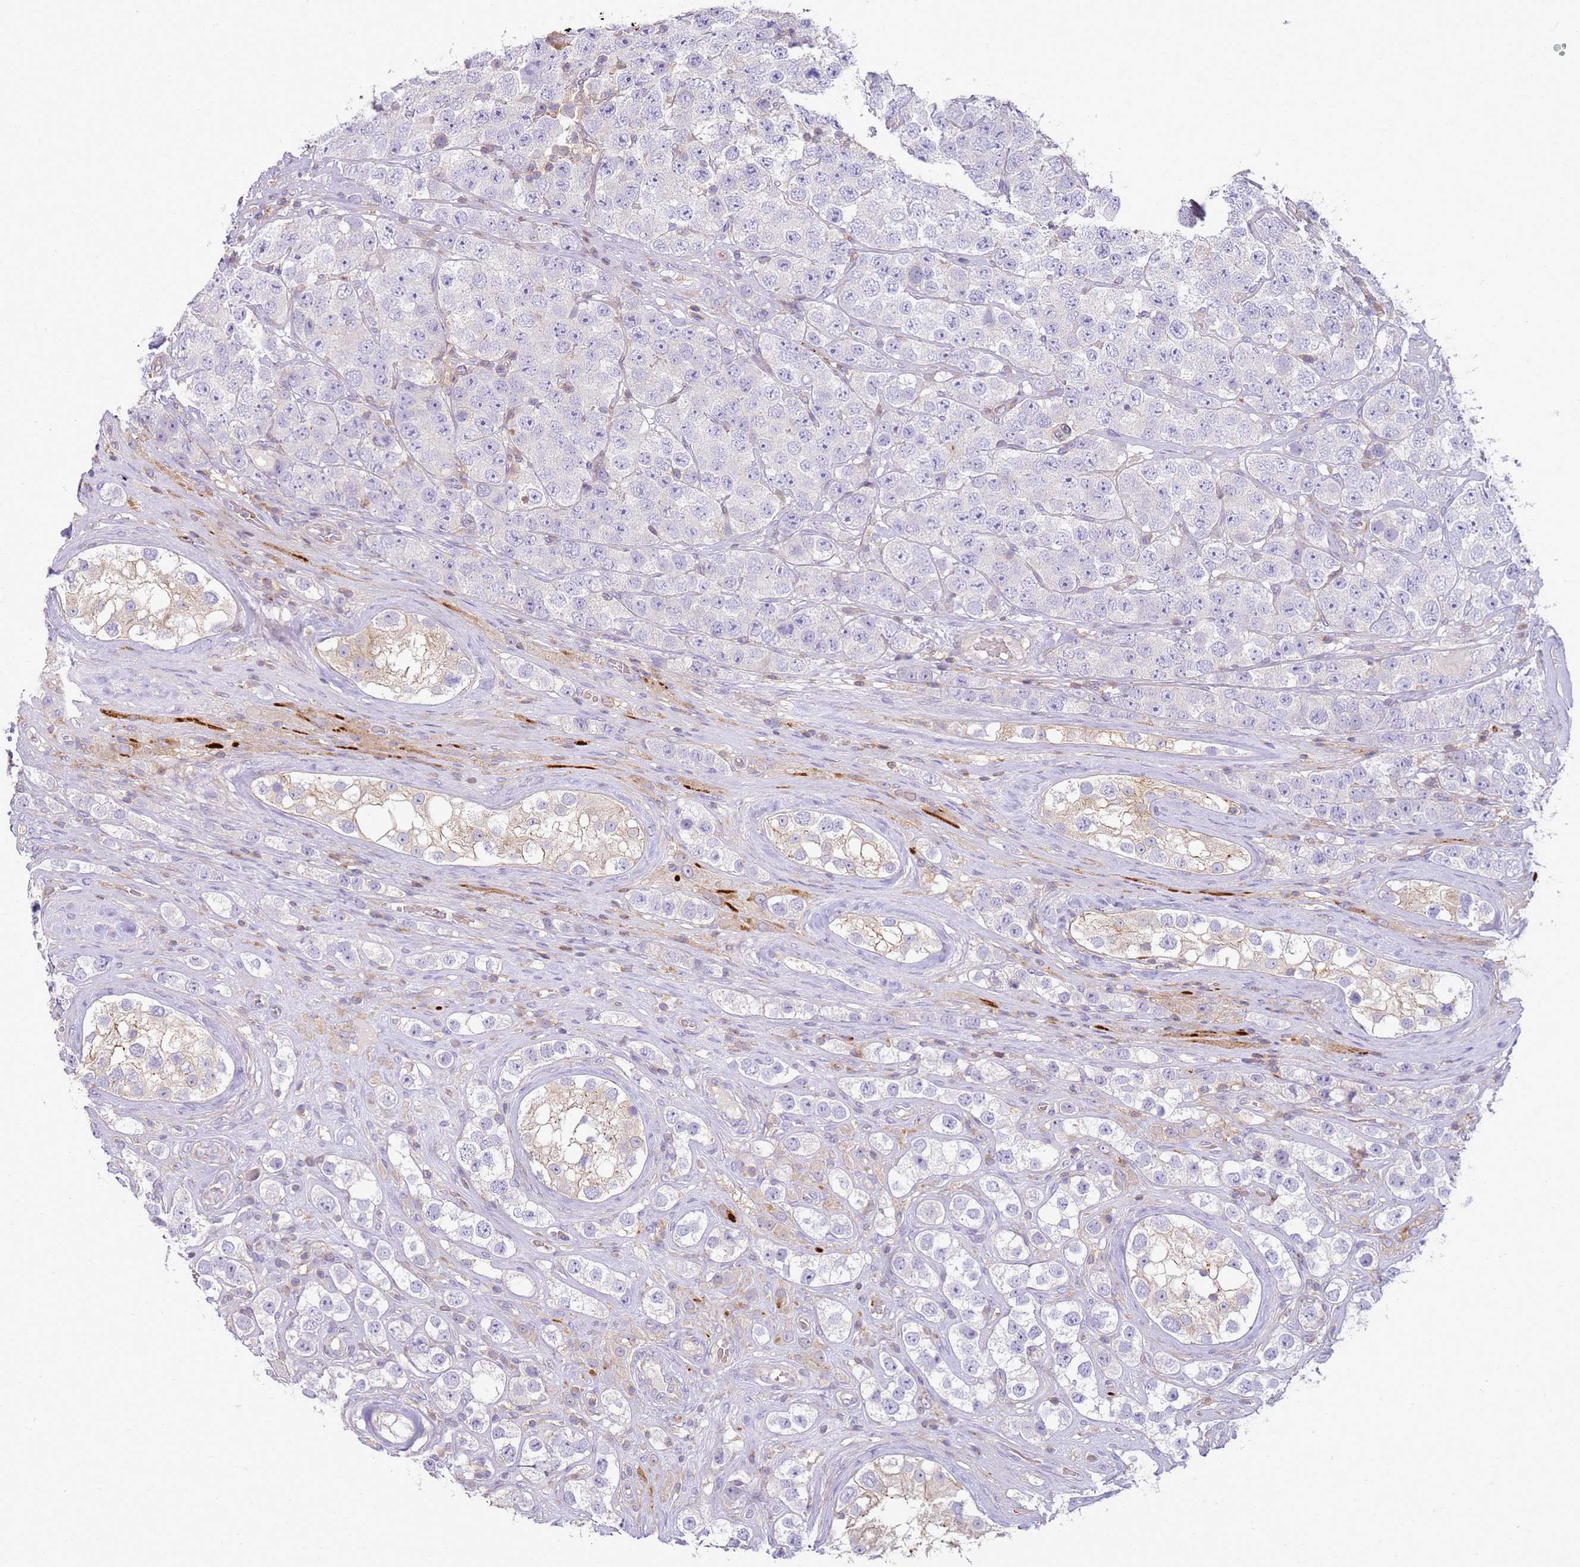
{"staining": {"intensity": "negative", "quantity": "none", "location": "none"}, "tissue": "testis cancer", "cell_type": "Tumor cells", "image_type": "cancer", "snomed": [{"axis": "morphology", "description": "Seminoma, NOS"}, {"axis": "topography", "description": "Testis"}], "caption": "Tumor cells are negative for brown protein staining in testis cancer (seminoma).", "gene": "FPR1", "patient": {"sex": "male", "age": 28}}